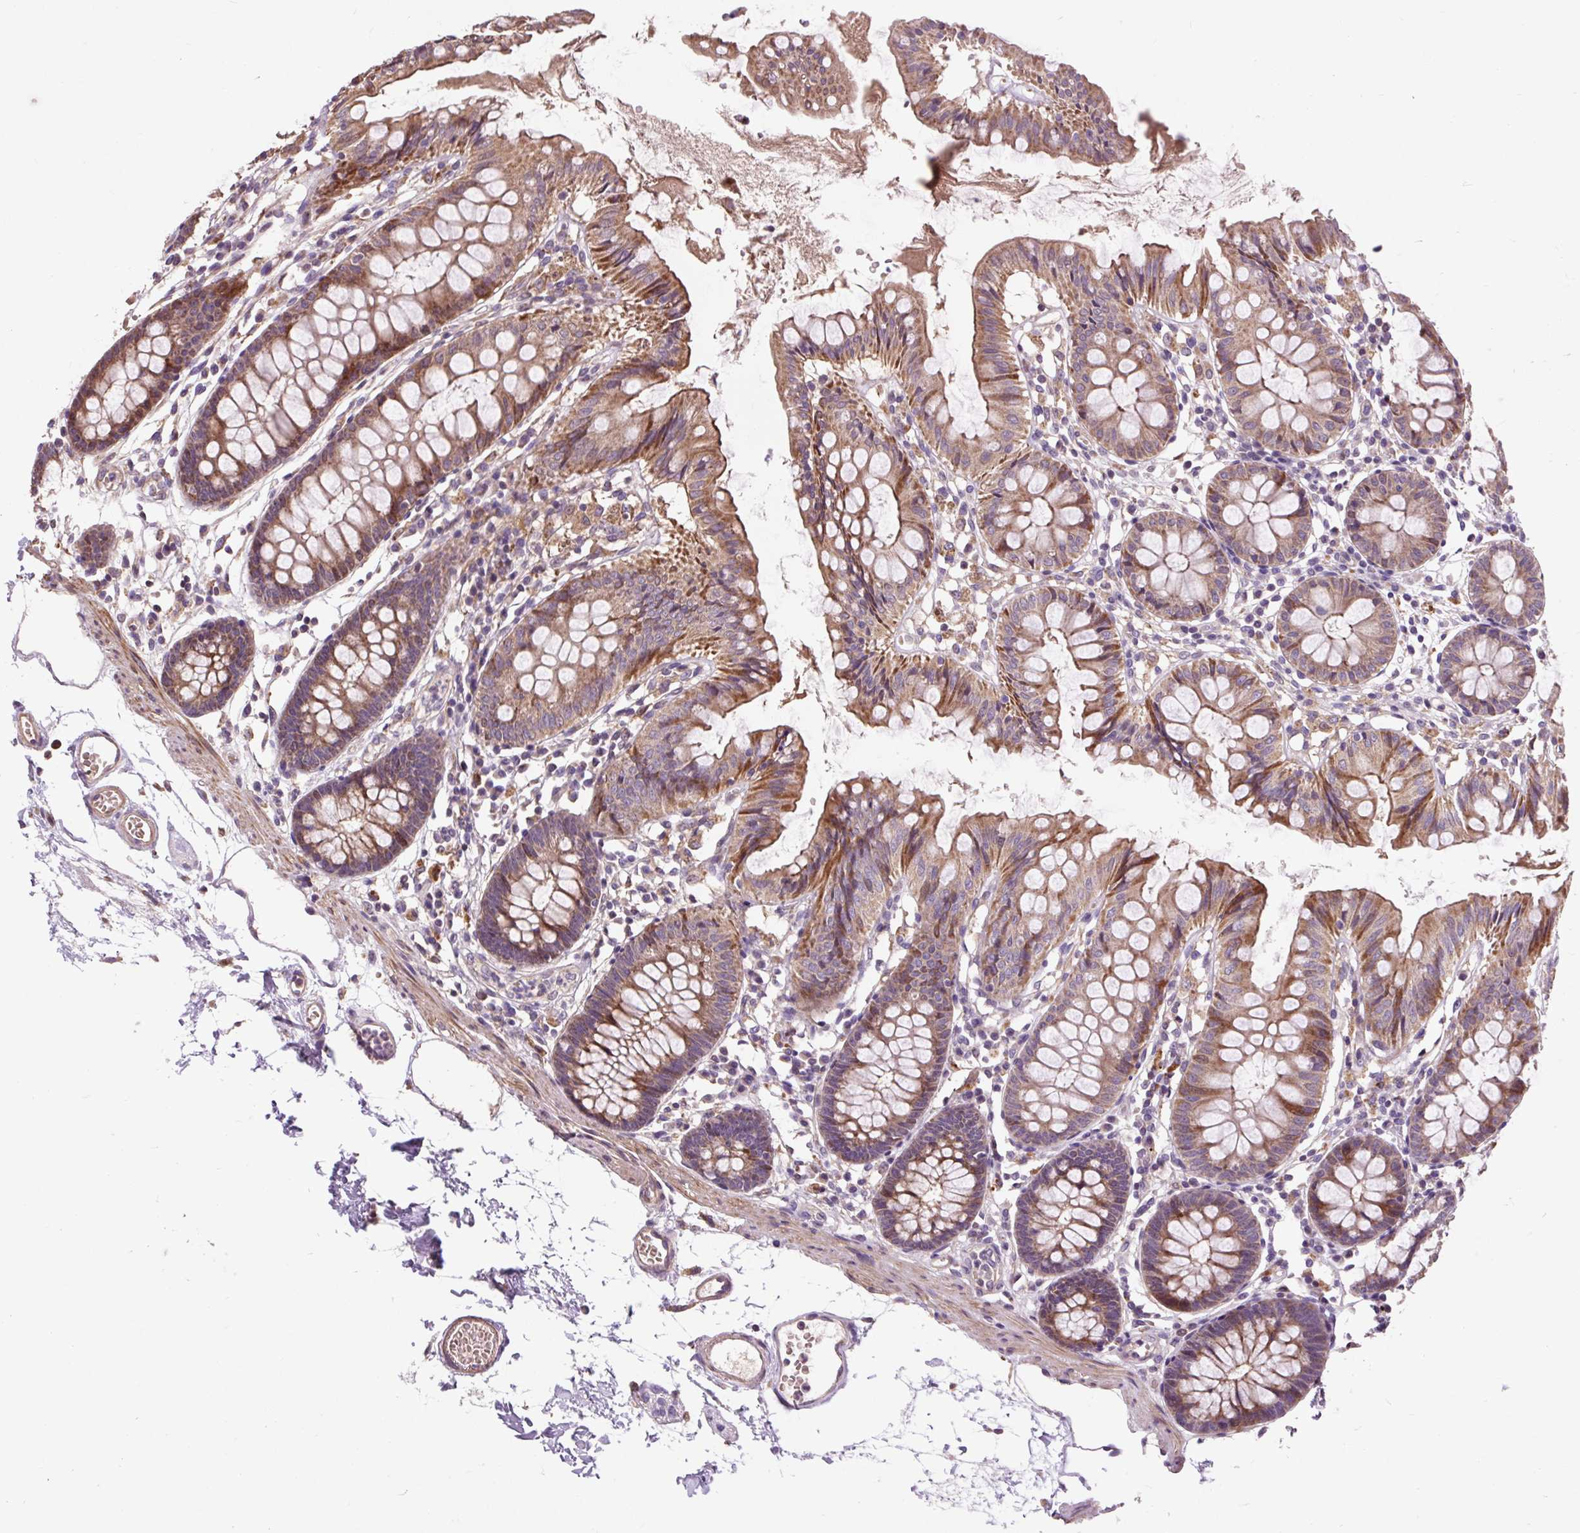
{"staining": {"intensity": "moderate", "quantity": ">75%", "location": "cytoplasmic/membranous"}, "tissue": "colon", "cell_type": "Endothelial cells", "image_type": "normal", "snomed": [{"axis": "morphology", "description": "Normal tissue, NOS"}, {"axis": "topography", "description": "Colon"}], "caption": "A brown stain shows moderate cytoplasmic/membranous staining of a protein in endothelial cells of unremarkable colon. (Stains: DAB (3,3'-diaminobenzidine) in brown, nuclei in blue, Microscopy: brightfield microscopy at high magnification).", "gene": "PRIMPOL", "patient": {"sex": "female", "age": 84}}